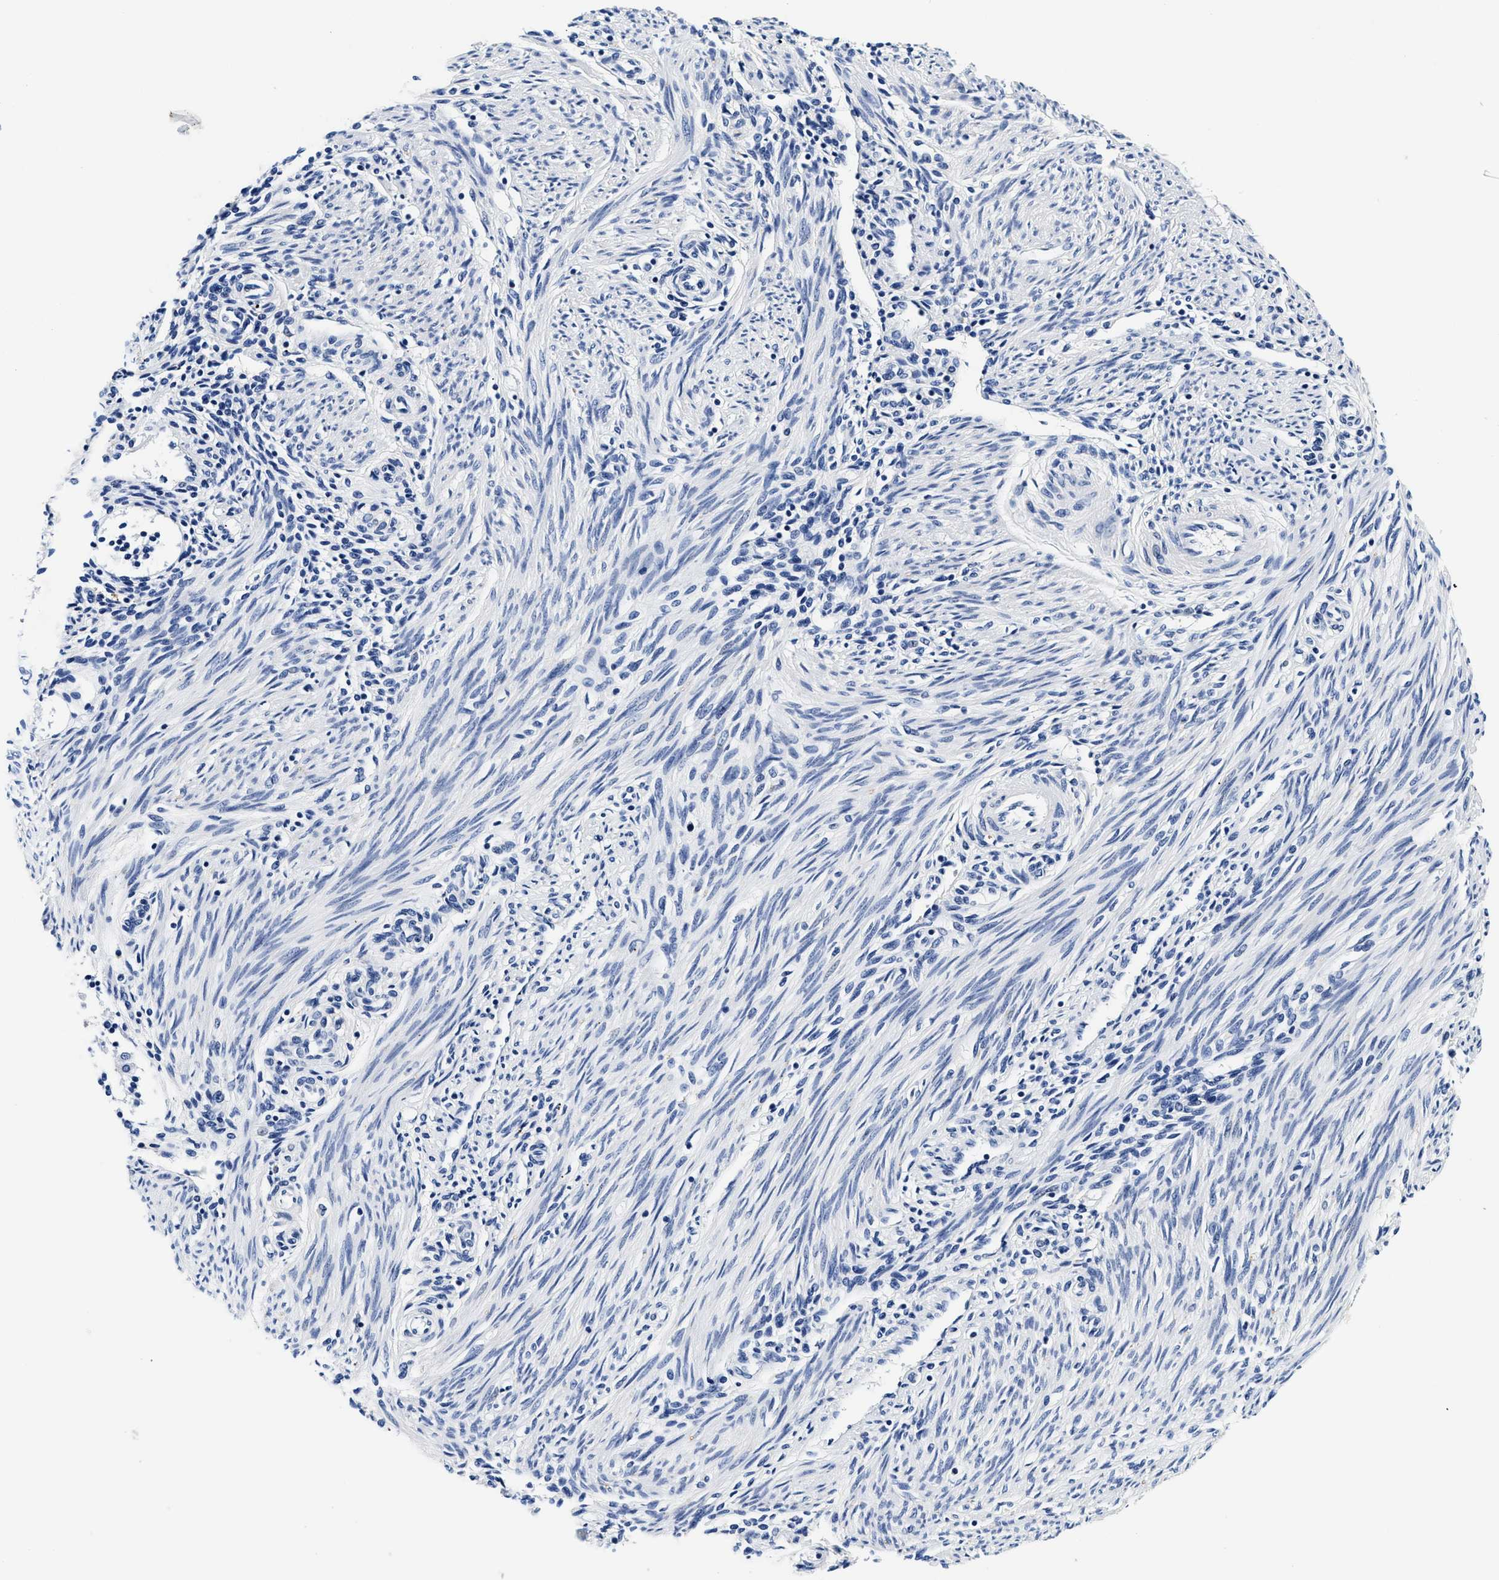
{"staining": {"intensity": "negative", "quantity": "none", "location": "none"}, "tissue": "endometrium", "cell_type": "Cells in endometrial stroma", "image_type": "normal", "snomed": [{"axis": "morphology", "description": "Normal tissue, NOS"}, {"axis": "topography", "description": "Endometrium"}], "caption": "Immunohistochemistry image of unremarkable human endometrium stained for a protein (brown), which displays no positivity in cells in endometrial stroma. (DAB (3,3'-diaminobenzidine) immunohistochemistry (IHC), high magnification).", "gene": "MEA1", "patient": {"sex": "female", "age": 42}}